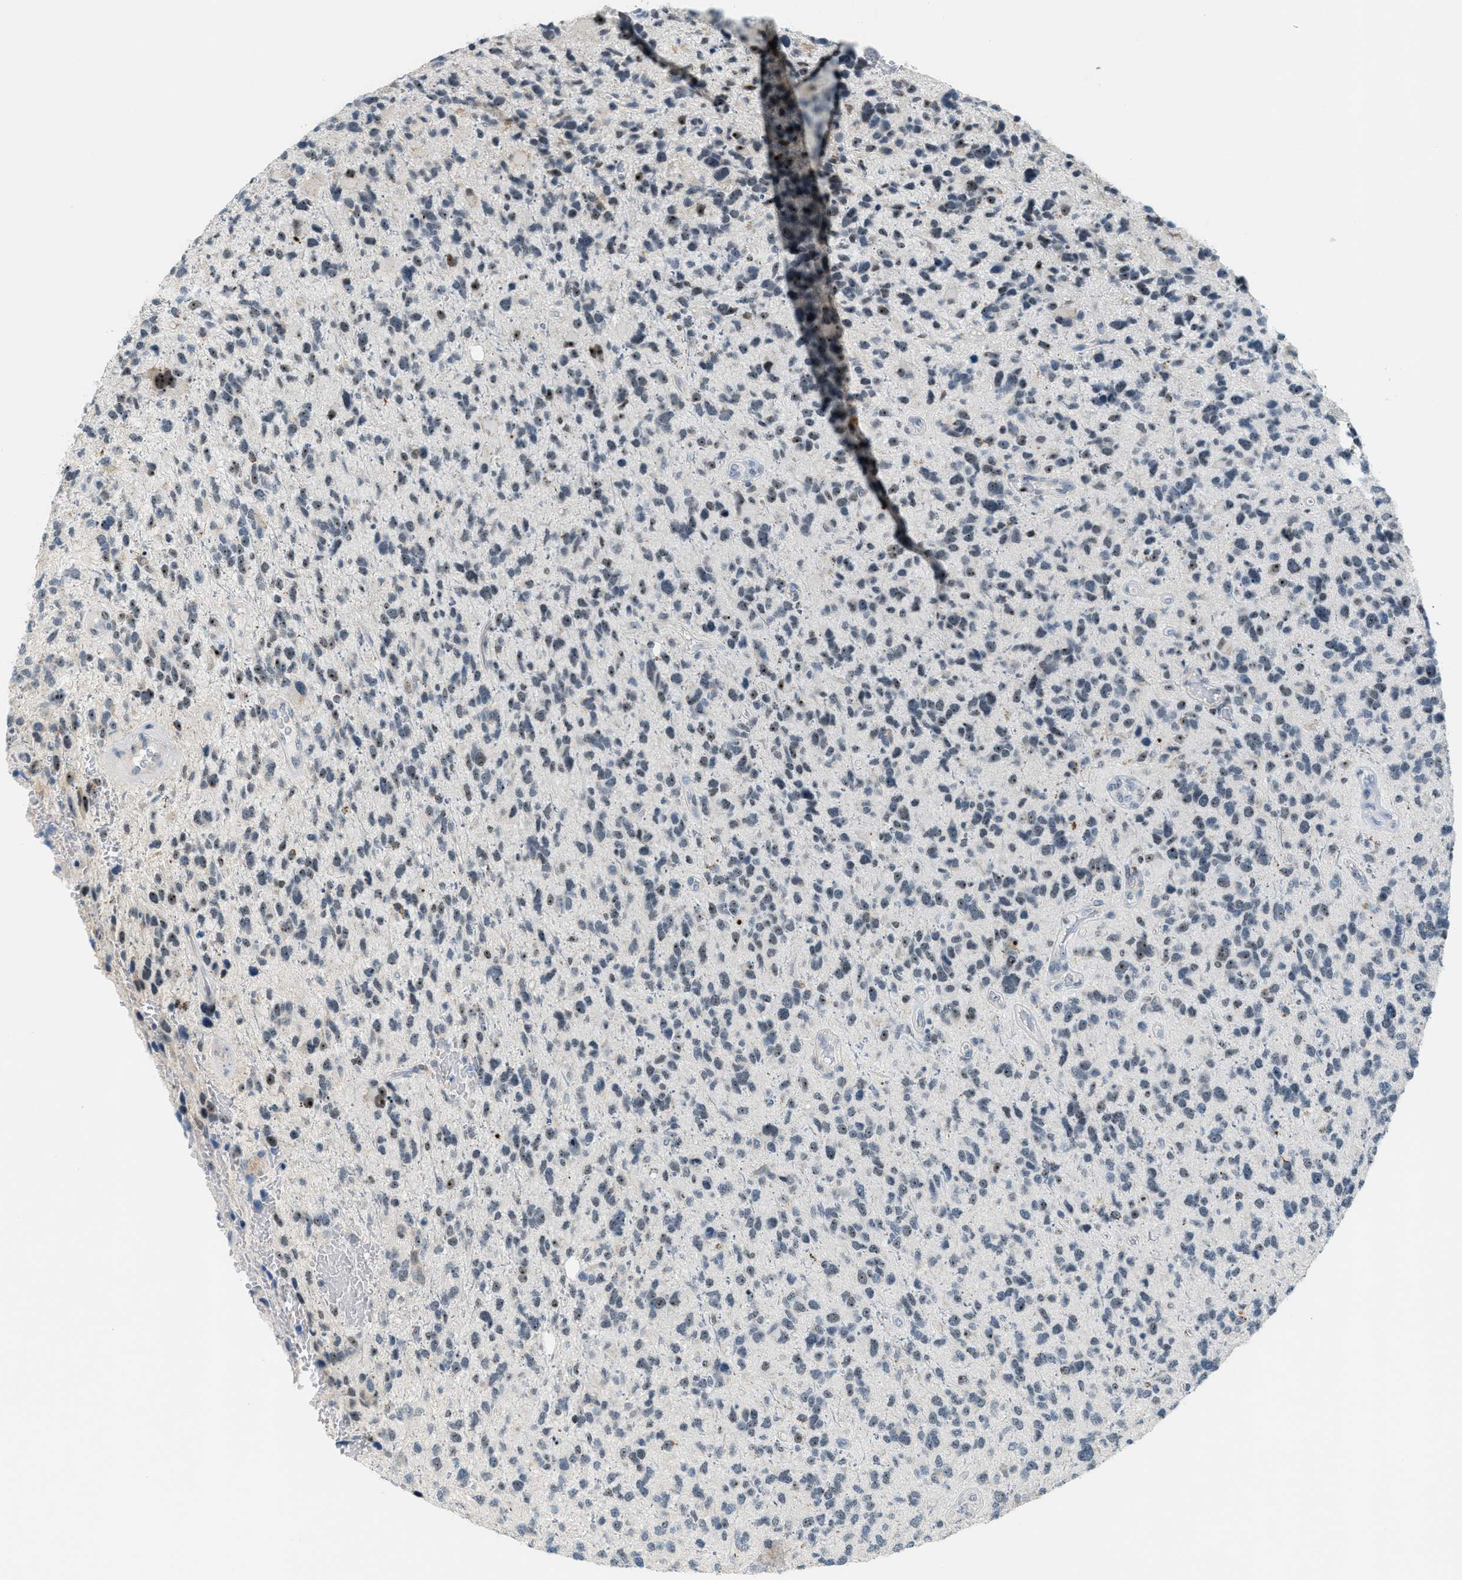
{"staining": {"intensity": "moderate", "quantity": "<25%", "location": "nuclear"}, "tissue": "glioma", "cell_type": "Tumor cells", "image_type": "cancer", "snomed": [{"axis": "morphology", "description": "Glioma, malignant, High grade"}, {"axis": "topography", "description": "Brain"}], "caption": "Moderate nuclear positivity is seen in about <25% of tumor cells in malignant glioma (high-grade).", "gene": "DDX47", "patient": {"sex": "female", "age": 58}}